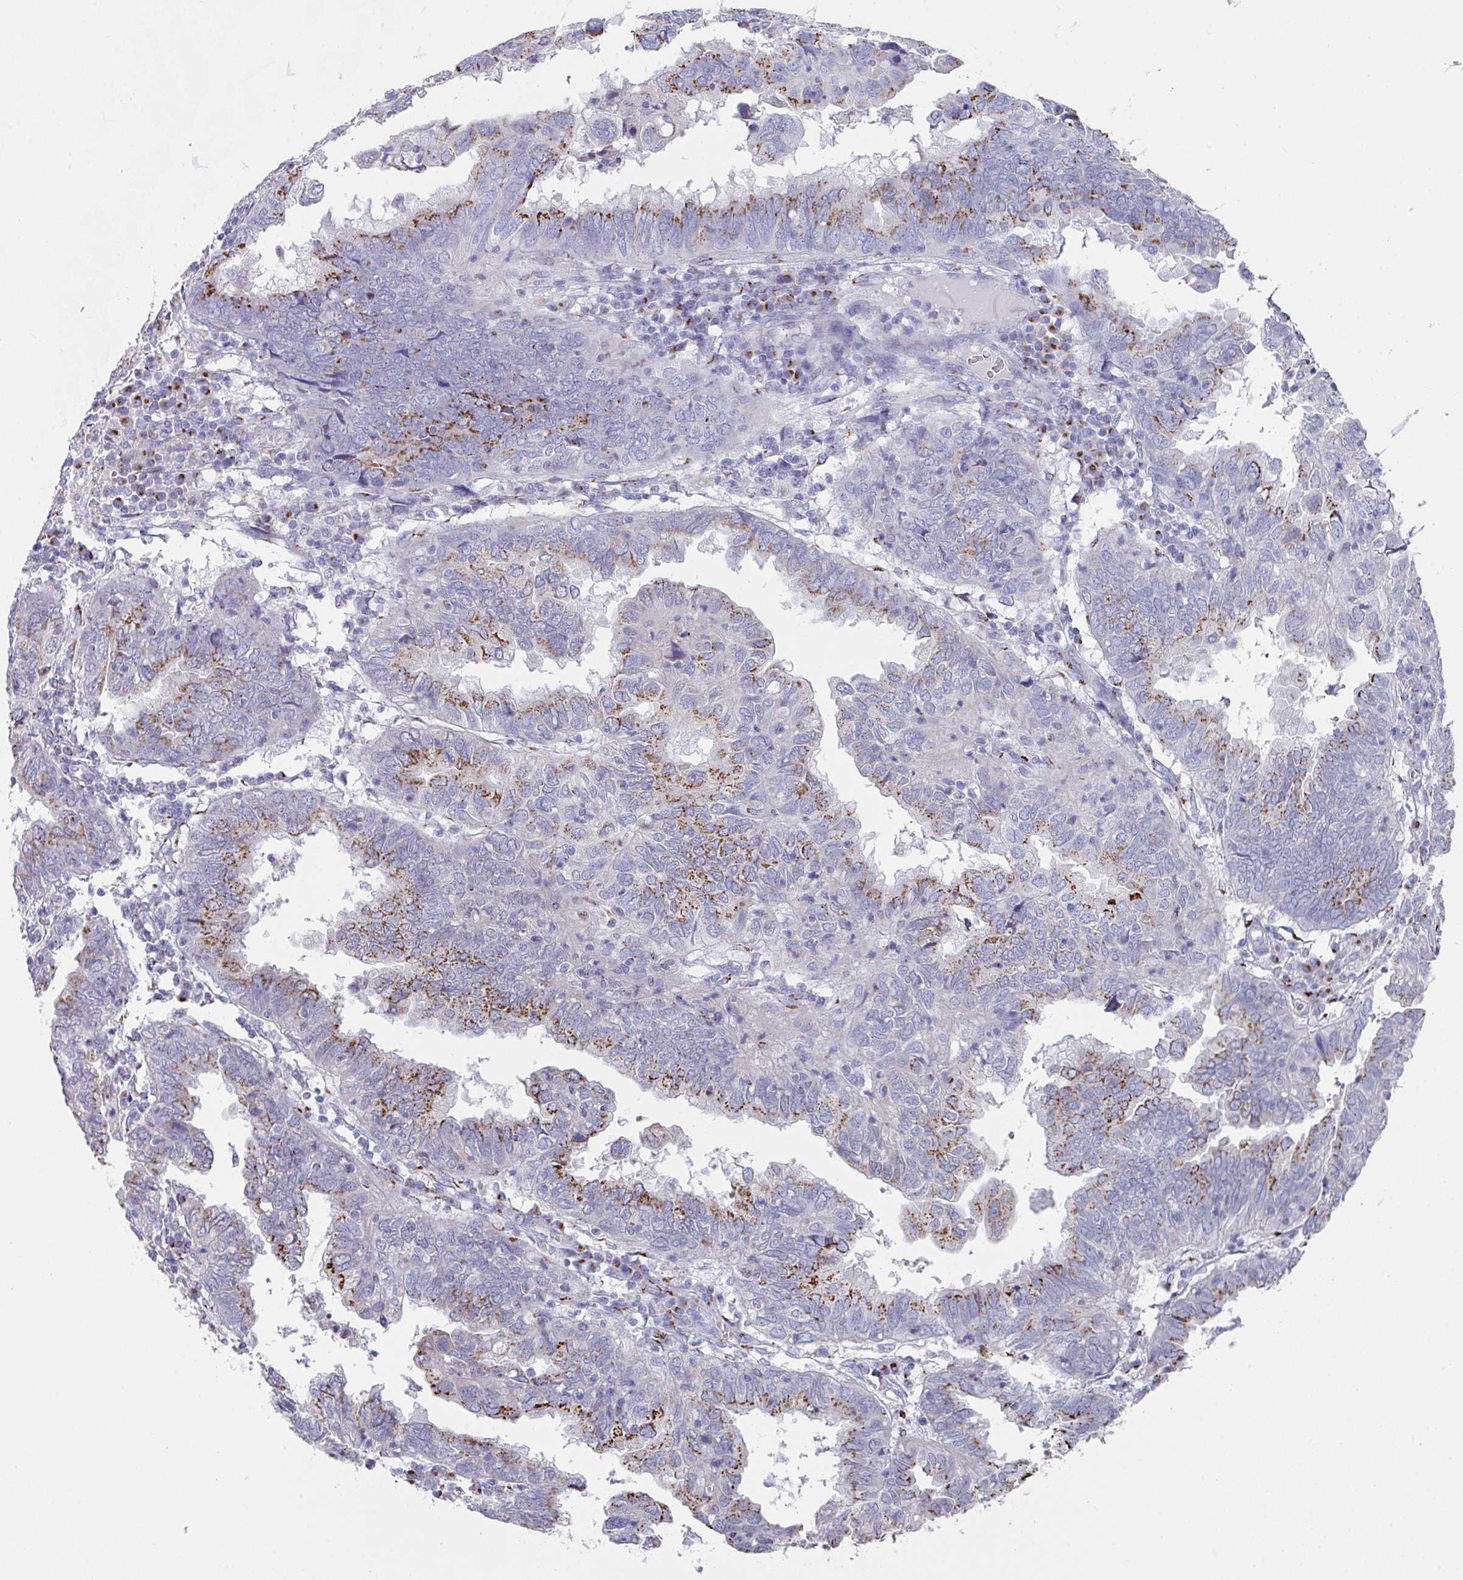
{"staining": {"intensity": "moderate", "quantity": "25%-75%", "location": "cytoplasmic/membranous"}, "tissue": "endometrial cancer", "cell_type": "Tumor cells", "image_type": "cancer", "snomed": [{"axis": "morphology", "description": "Adenocarcinoma, NOS"}, {"axis": "topography", "description": "Uterus"}], "caption": "Brown immunohistochemical staining in human endometrial adenocarcinoma displays moderate cytoplasmic/membranous positivity in approximately 25%-75% of tumor cells.", "gene": "VKORC1L1", "patient": {"sex": "female", "age": 77}}